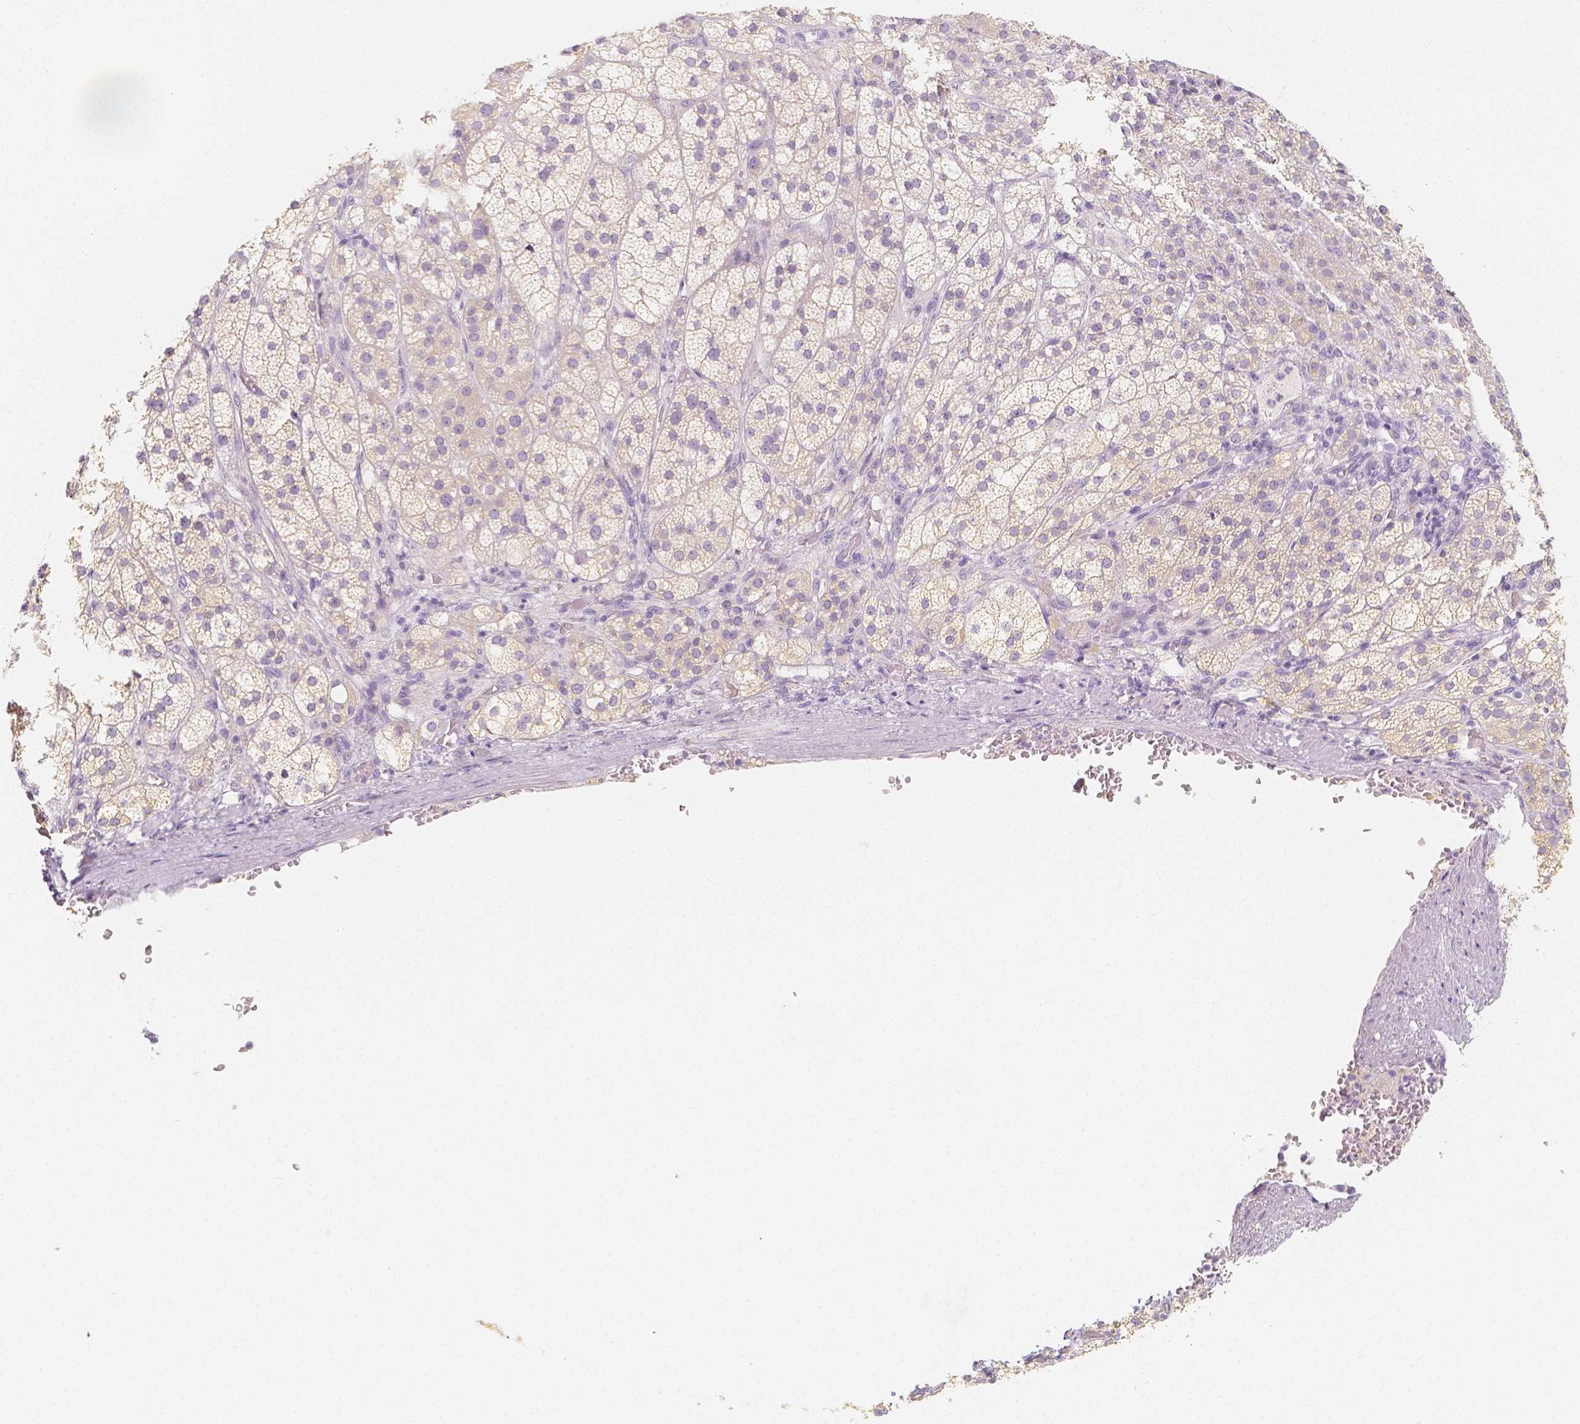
{"staining": {"intensity": "negative", "quantity": "none", "location": "none"}, "tissue": "adrenal gland", "cell_type": "Glandular cells", "image_type": "normal", "snomed": [{"axis": "morphology", "description": "Normal tissue, NOS"}, {"axis": "topography", "description": "Adrenal gland"}], "caption": "Glandular cells show no significant protein expression in normal adrenal gland.", "gene": "BATF", "patient": {"sex": "female", "age": 60}}